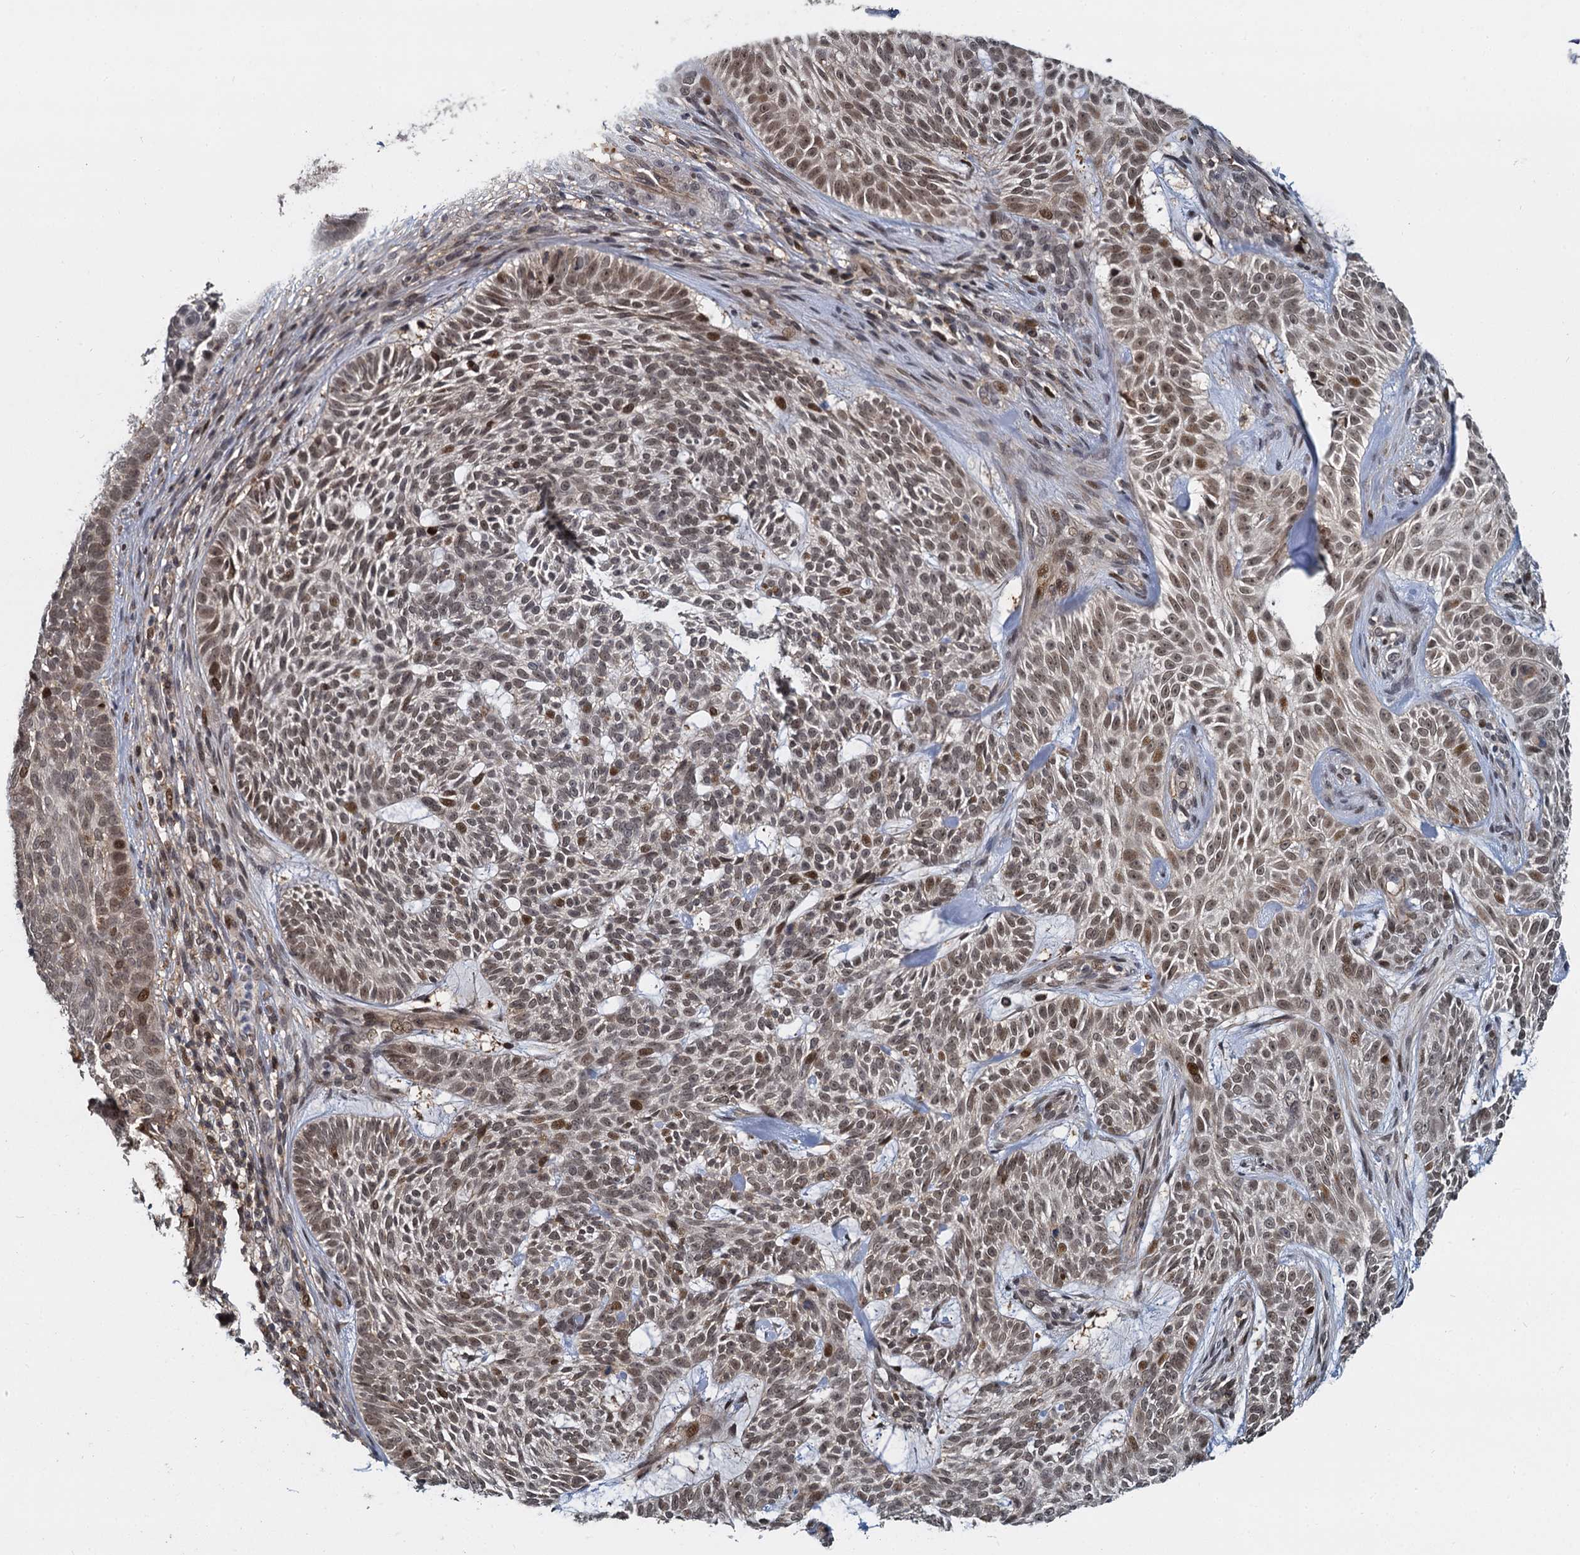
{"staining": {"intensity": "moderate", "quantity": ">75%", "location": "nuclear"}, "tissue": "skin cancer", "cell_type": "Tumor cells", "image_type": "cancer", "snomed": [{"axis": "morphology", "description": "Basal cell carcinoma"}, {"axis": "topography", "description": "Skin"}], "caption": "IHC photomicrograph of human skin cancer (basal cell carcinoma) stained for a protein (brown), which exhibits medium levels of moderate nuclear positivity in about >75% of tumor cells.", "gene": "FANCI", "patient": {"sex": "male", "age": 75}}